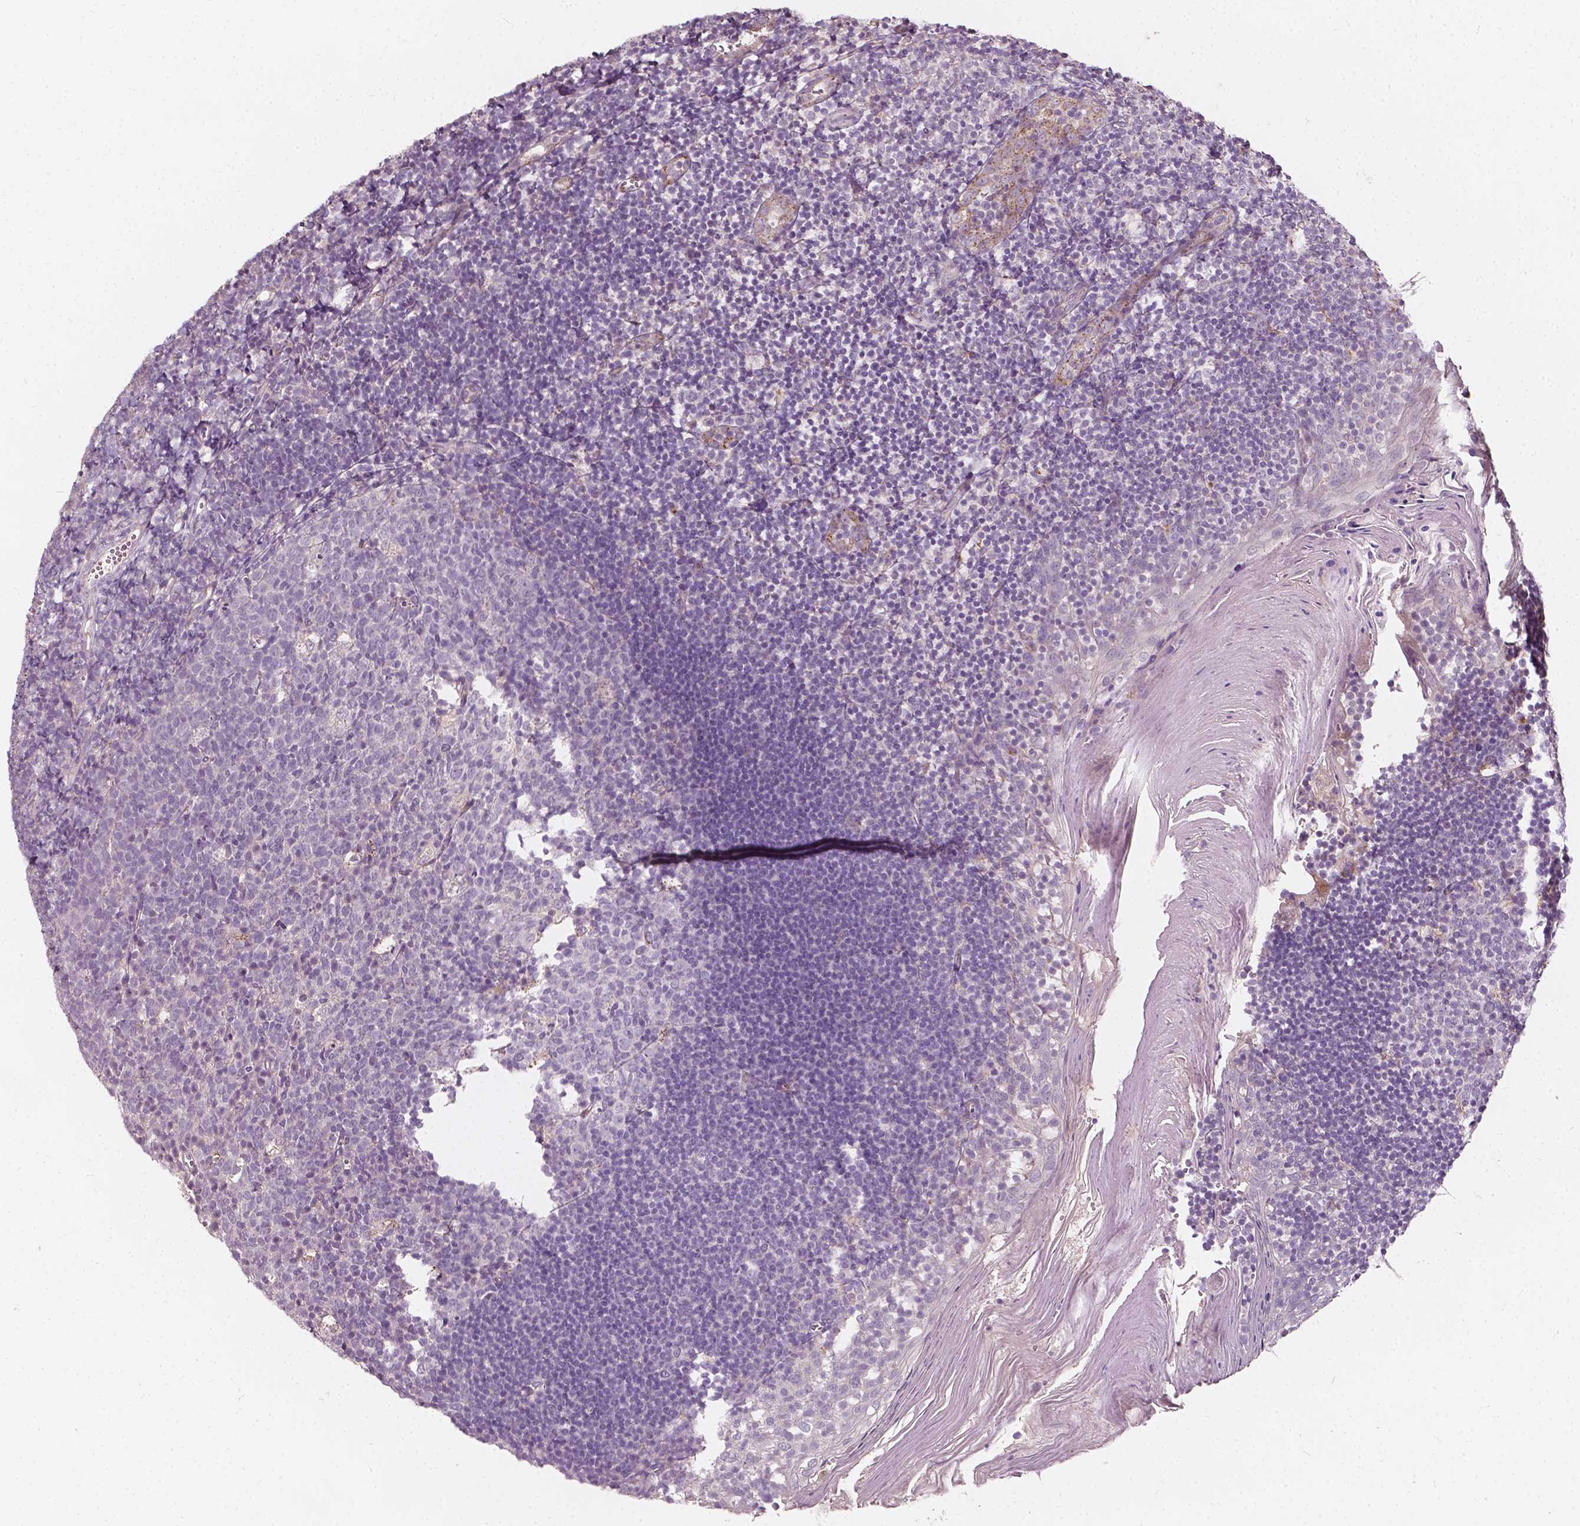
{"staining": {"intensity": "negative", "quantity": "none", "location": "none"}, "tissue": "lymph node", "cell_type": "Germinal center cells", "image_type": "normal", "snomed": [{"axis": "morphology", "description": "Normal tissue, NOS"}, {"axis": "topography", "description": "Lymph node"}], "caption": "Normal lymph node was stained to show a protein in brown. There is no significant staining in germinal center cells. (DAB immunohistochemistry, high magnification).", "gene": "NPC1L1", "patient": {"sex": "female", "age": 21}}